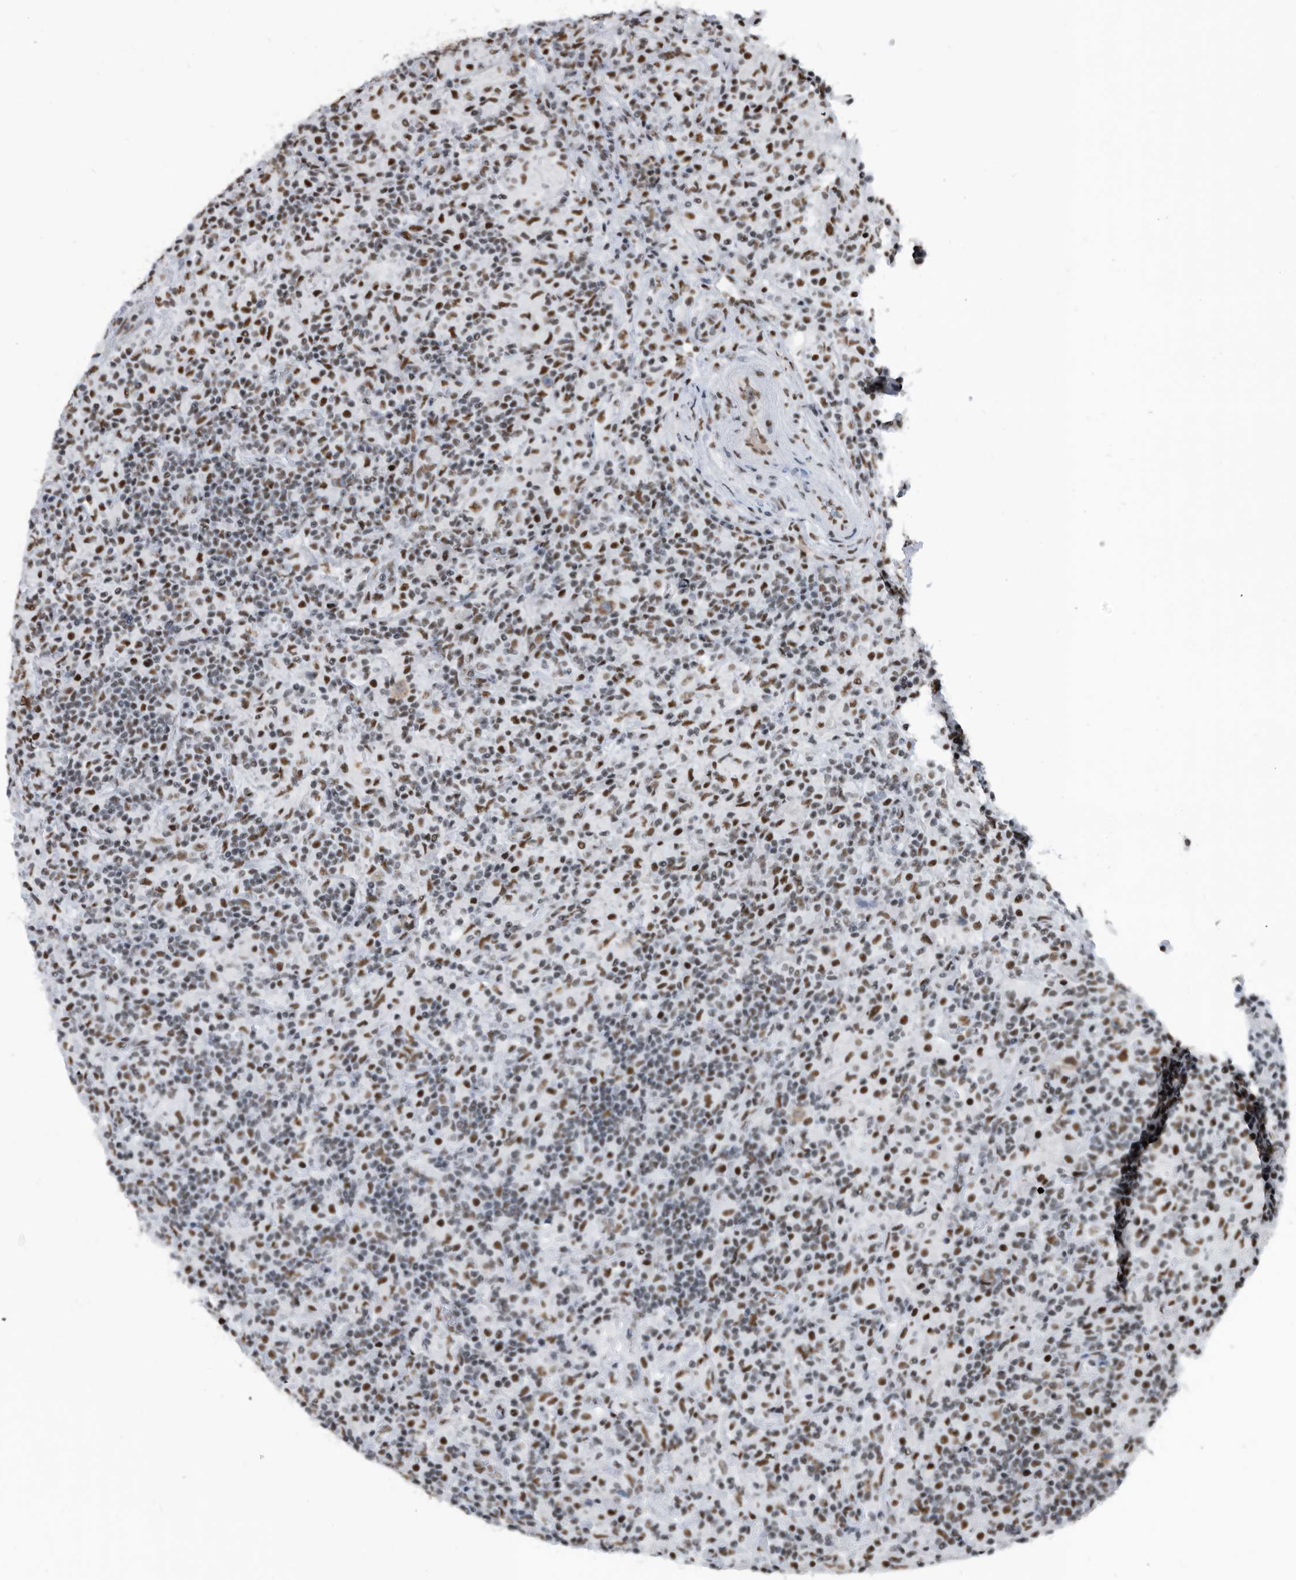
{"staining": {"intensity": "moderate", "quantity": ">75%", "location": "nuclear"}, "tissue": "lymphoma", "cell_type": "Tumor cells", "image_type": "cancer", "snomed": [{"axis": "morphology", "description": "Hodgkin's disease, NOS"}, {"axis": "topography", "description": "Lymph node"}], "caption": "DAB immunohistochemical staining of human lymphoma displays moderate nuclear protein positivity in approximately >75% of tumor cells. (Brightfield microscopy of DAB IHC at high magnification).", "gene": "SF3A1", "patient": {"sex": "male", "age": 70}}